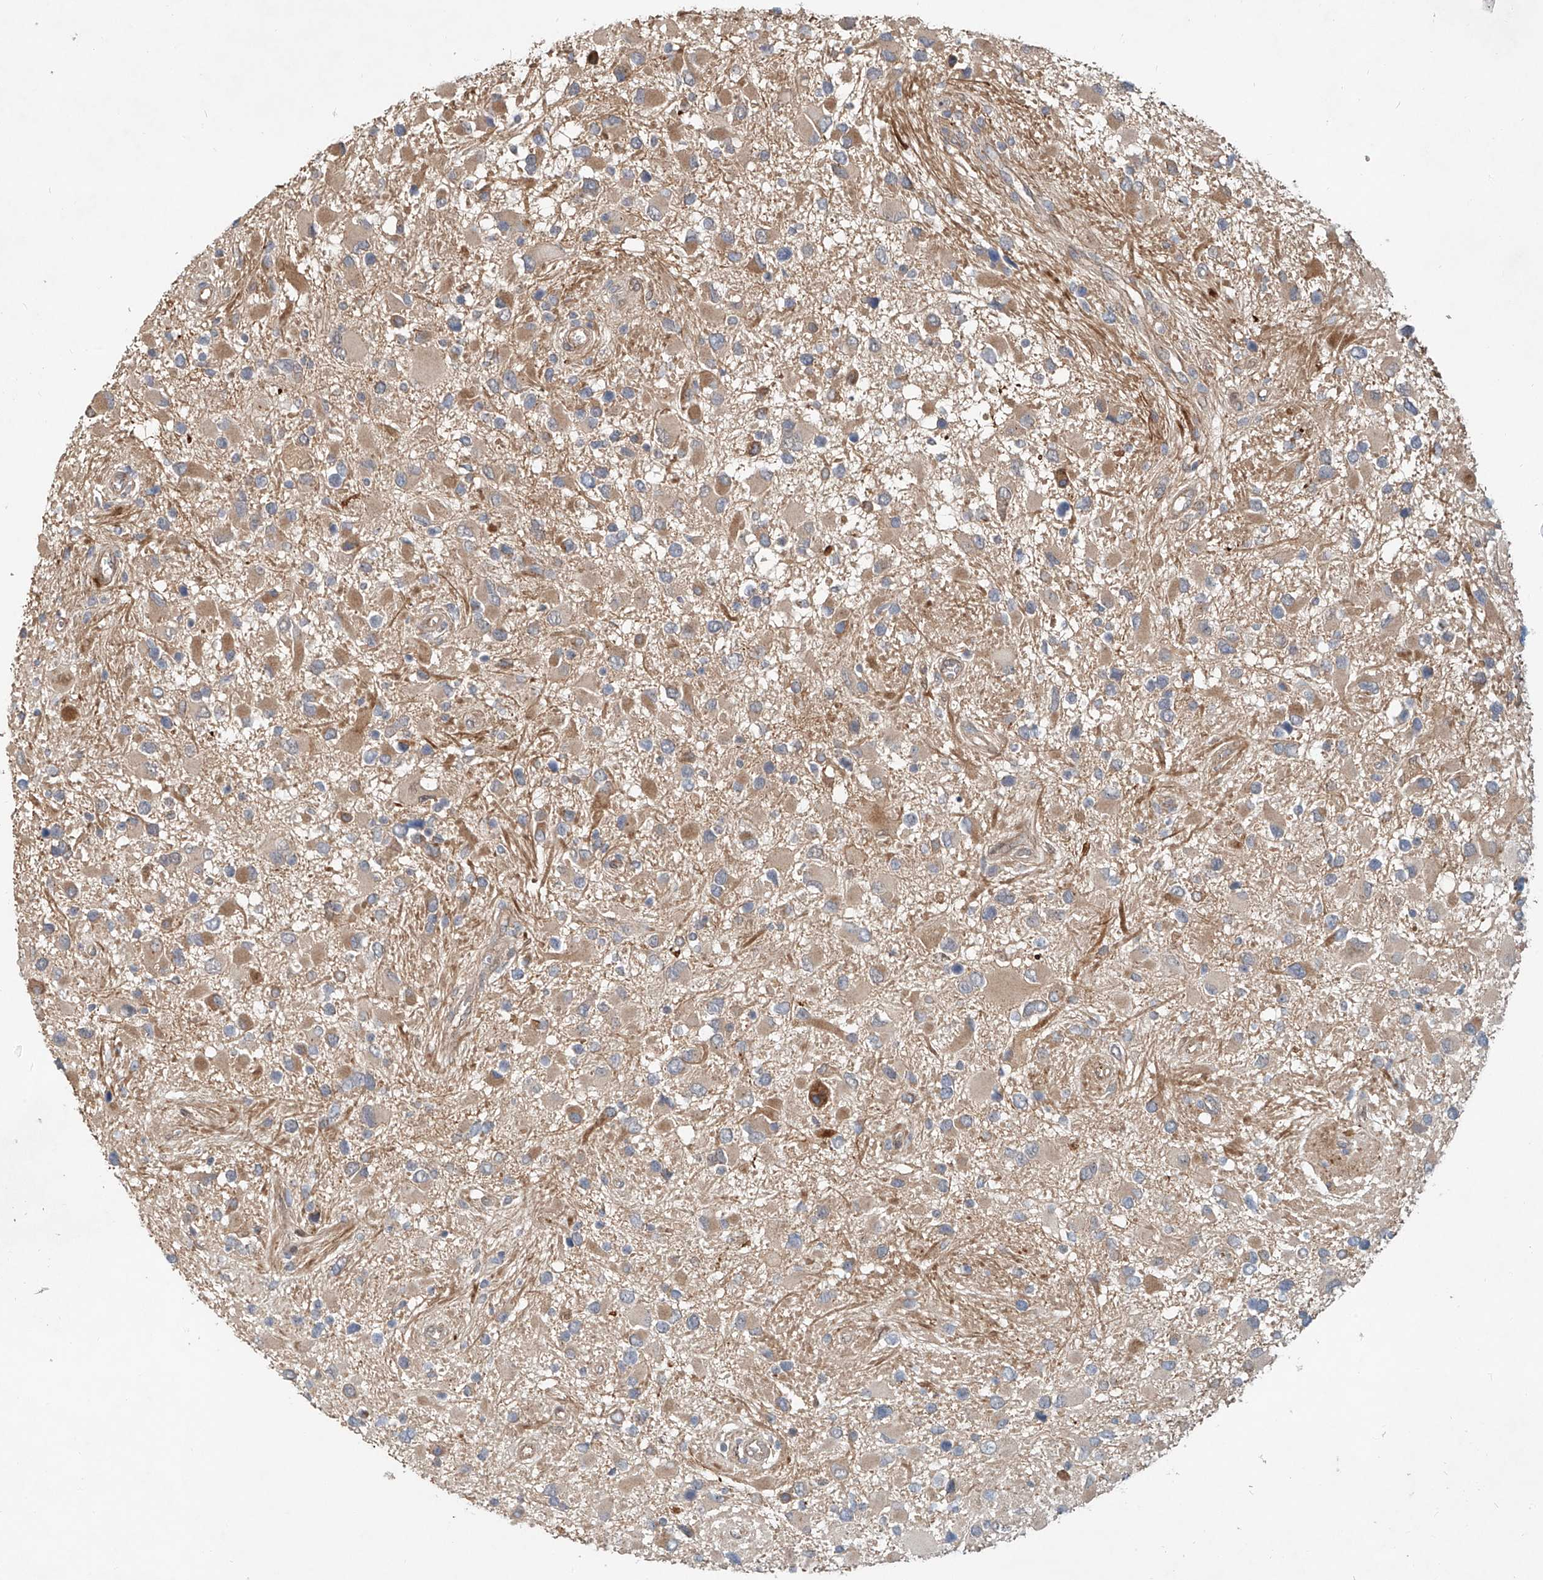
{"staining": {"intensity": "moderate", "quantity": "25%-75%", "location": "cytoplasmic/membranous"}, "tissue": "glioma", "cell_type": "Tumor cells", "image_type": "cancer", "snomed": [{"axis": "morphology", "description": "Glioma, malignant, High grade"}, {"axis": "topography", "description": "Brain"}], "caption": "Brown immunohistochemical staining in human glioma shows moderate cytoplasmic/membranous positivity in about 25%-75% of tumor cells.", "gene": "SASH1", "patient": {"sex": "male", "age": 53}}